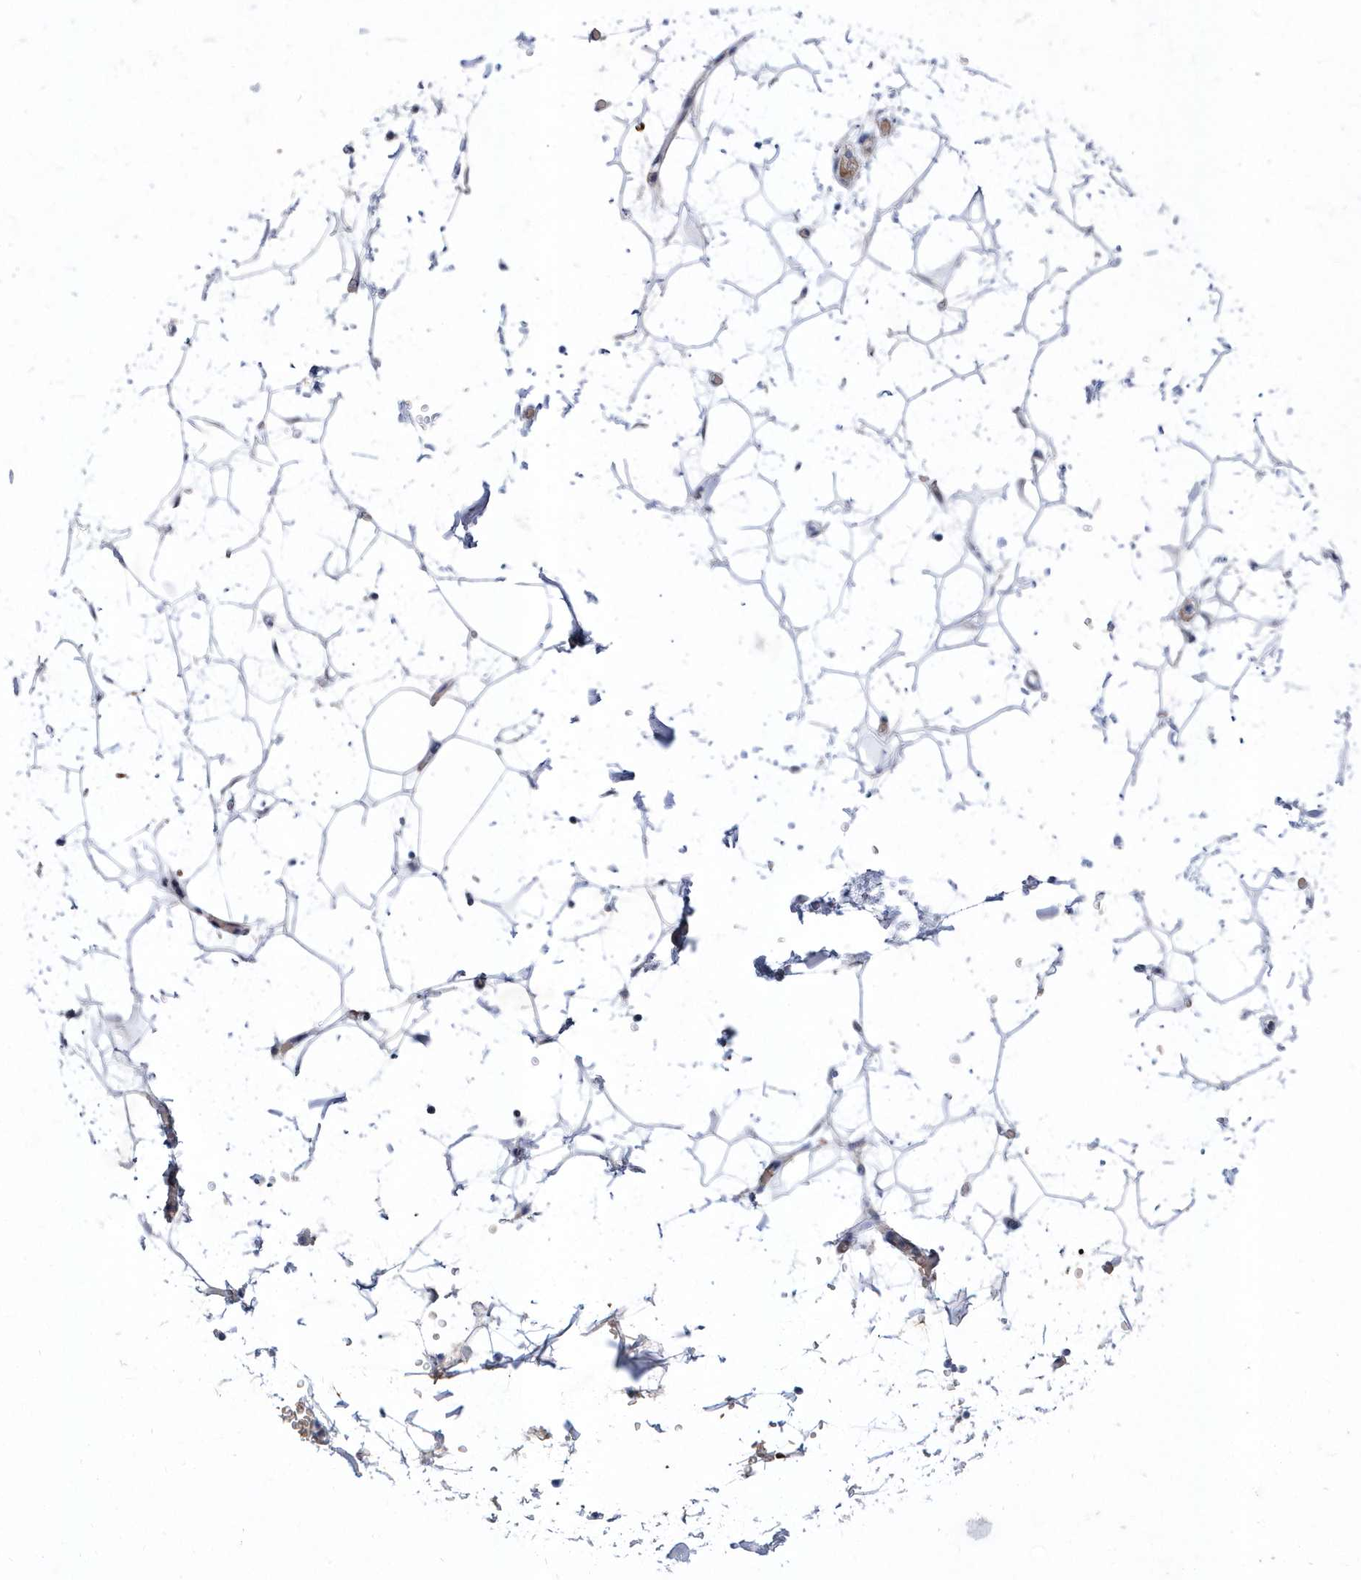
{"staining": {"intensity": "negative", "quantity": "none", "location": "none"}, "tissue": "adipose tissue", "cell_type": "Adipocytes", "image_type": "normal", "snomed": [{"axis": "morphology", "description": "Normal tissue, NOS"}, {"axis": "topography", "description": "Soft tissue"}], "caption": "This image is of benign adipose tissue stained with IHC to label a protein in brown with the nuclei are counter-stained blue. There is no staining in adipocytes.", "gene": "ZNF875", "patient": {"sex": "male", "age": 72}}